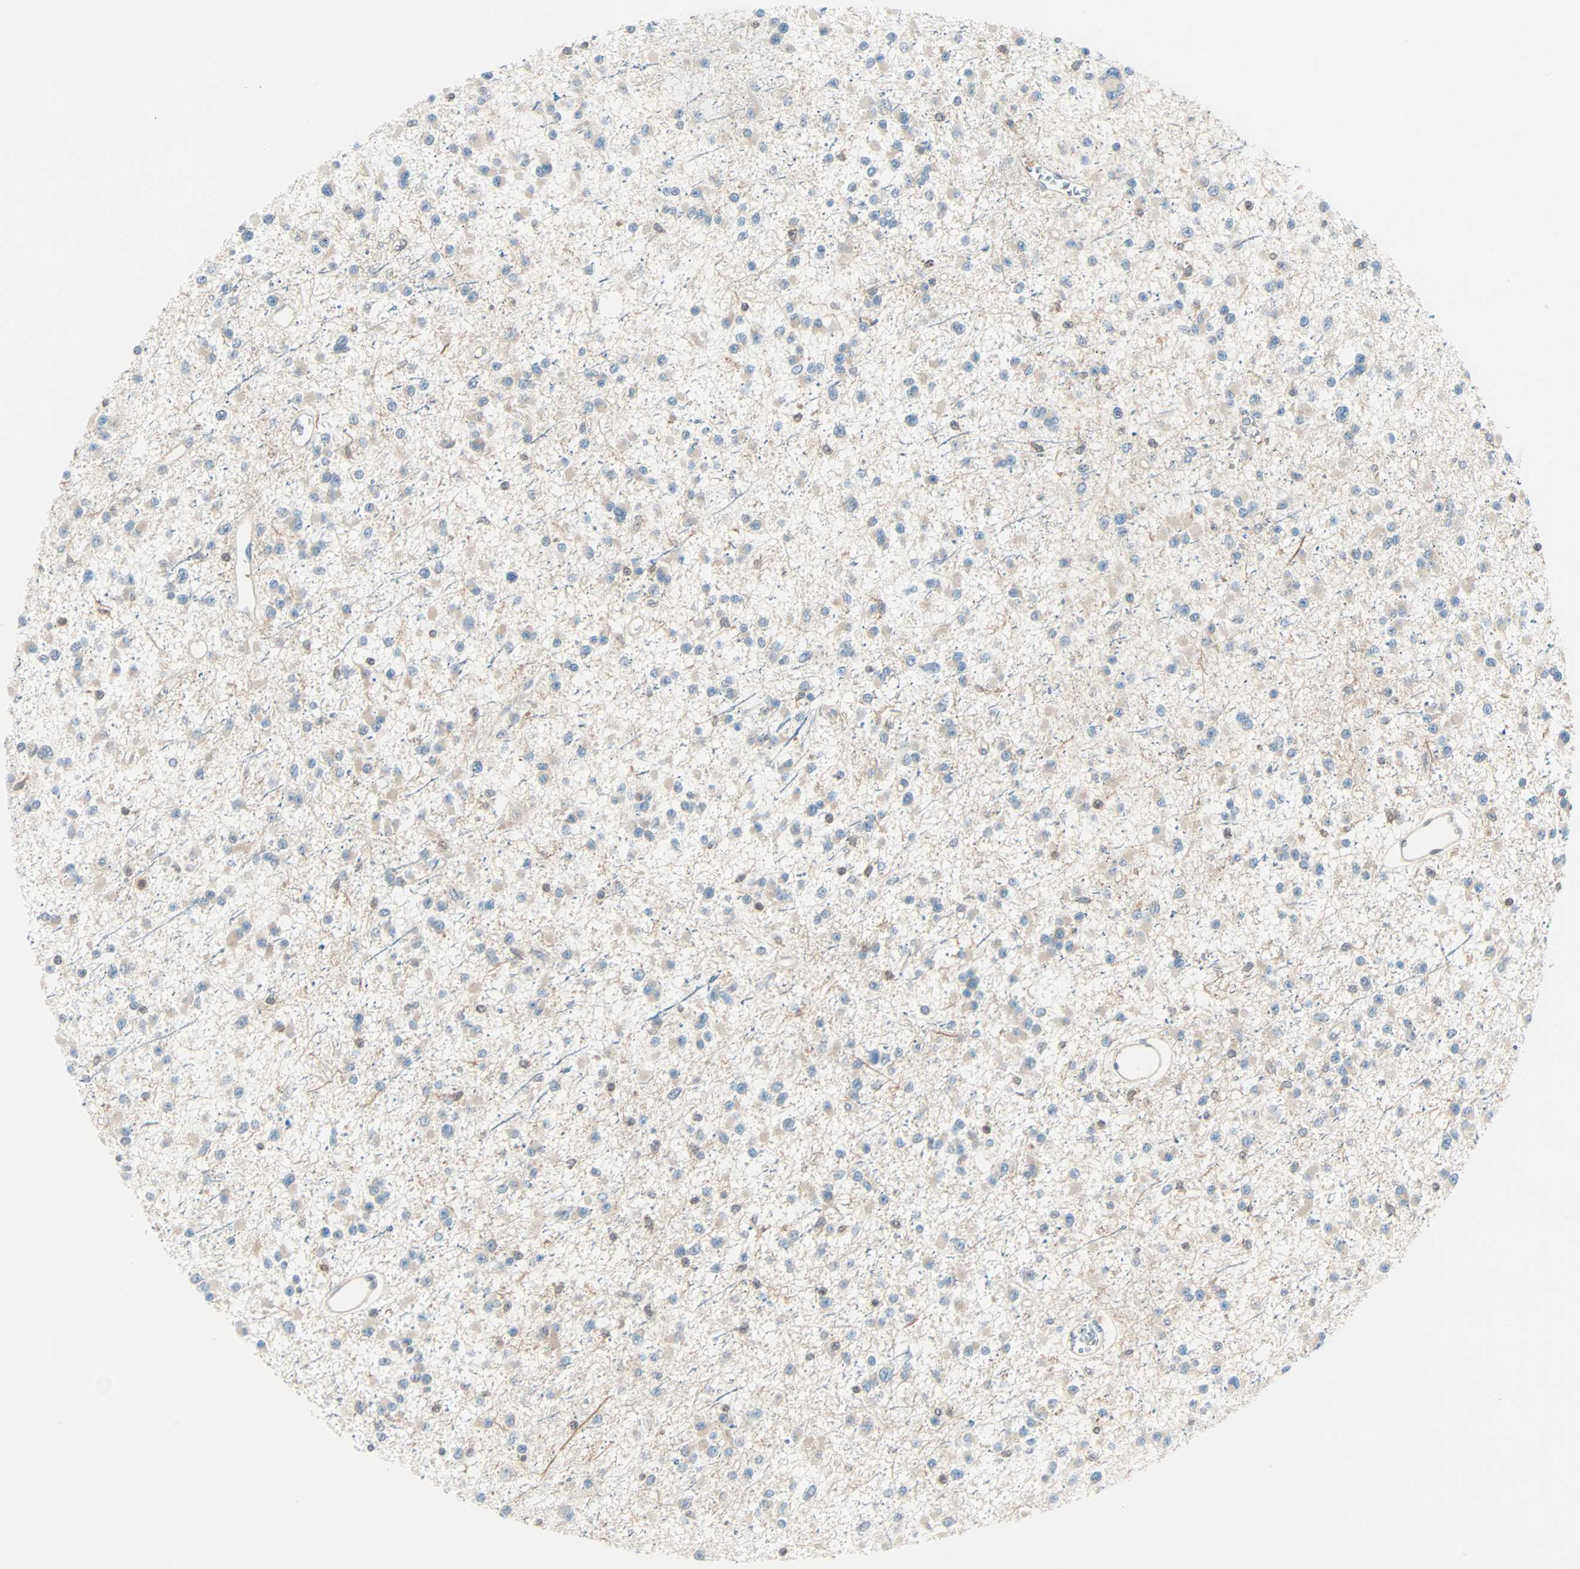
{"staining": {"intensity": "weak", "quantity": "25%-75%", "location": "cytoplasmic/membranous"}, "tissue": "glioma", "cell_type": "Tumor cells", "image_type": "cancer", "snomed": [{"axis": "morphology", "description": "Glioma, malignant, Low grade"}, {"axis": "topography", "description": "Brain"}], "caption": "DAB (3,3'-diaminobenzidine) immunohistochemical staining of glioma exhibits weak cytoplasmic/membranous protein expression in about 25%-75% of tumor cells.", "gene": "SMIM8", "patient": {"sex": "female", "age": 22}}